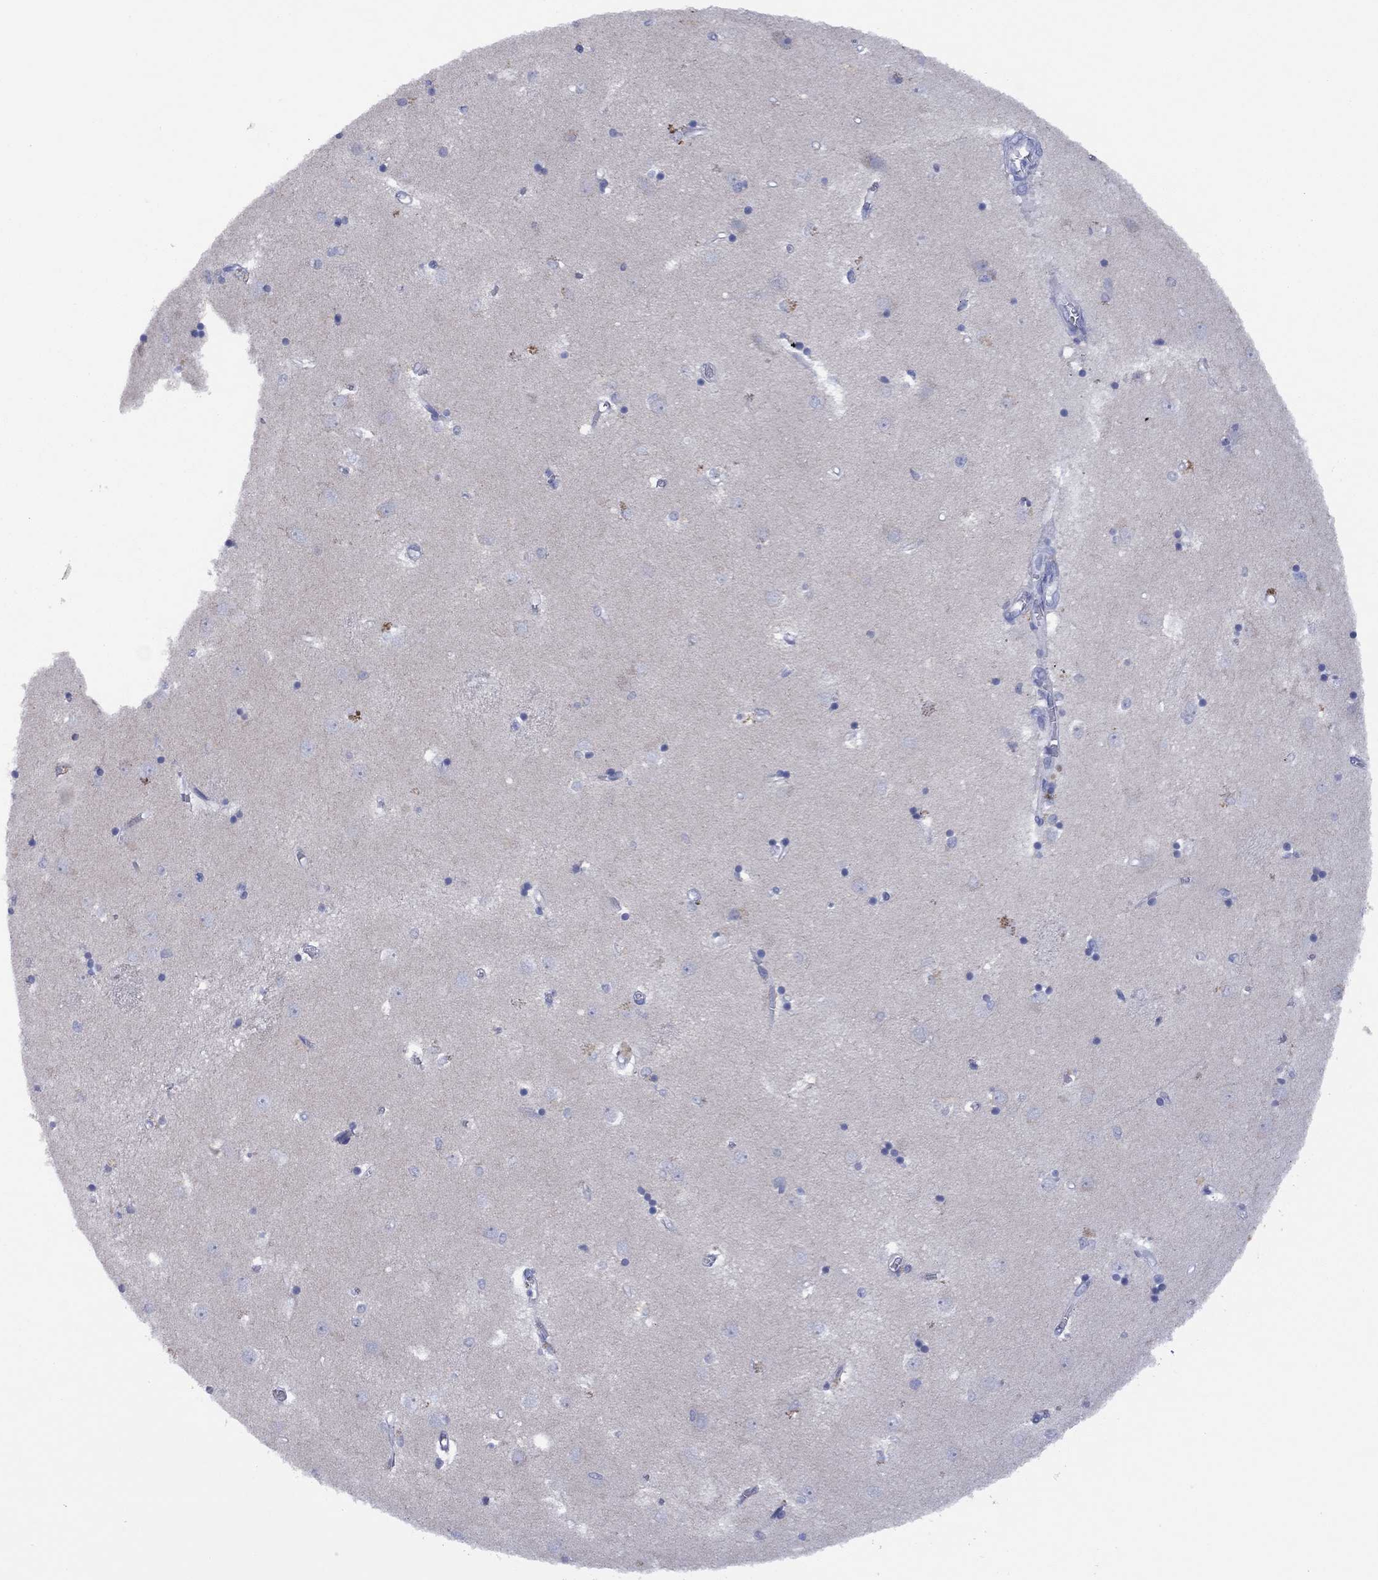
{"staining": {"intensity": "negative", "quantity": "none", "location": "none"}, "tissue": "caudate", "cell_type": "Glial cells", "image_type": "normal", "snomed": [{"axis": "morphology", "description": "Normal tissue, NOS"}, {"axis": "topography", "description": "Lateral ventricle wall"}], "caption": "Immunohistochemistry (IHC) of unremarkable human caudate reveals no staining in glial cells.", "gene": "CYP2B6", "patient": {"sex": "male", "age": 54}}